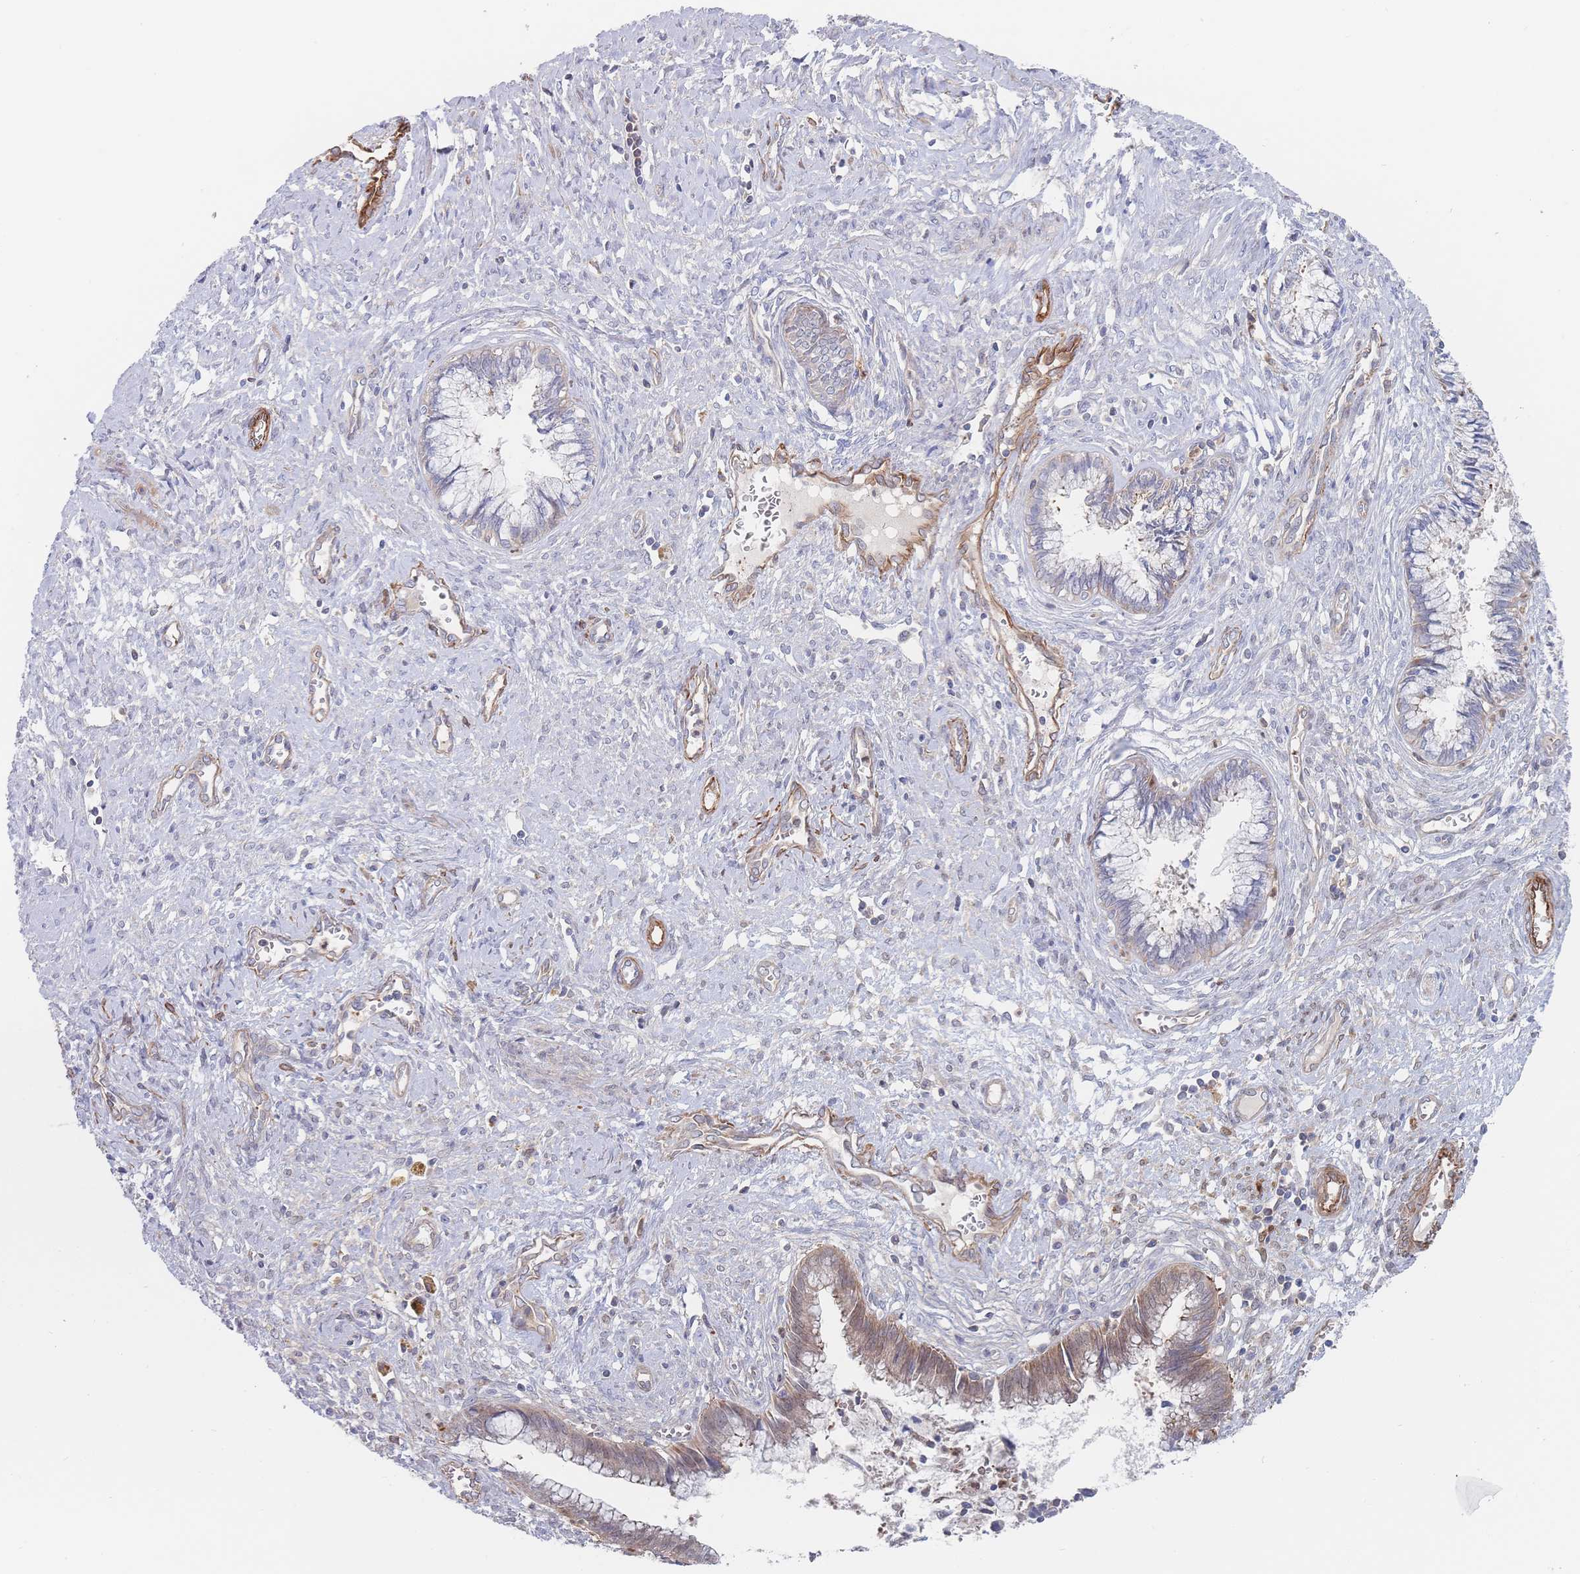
{"staining": {"intensity": "weak", "quantity": "25%-75%", "location": "cytoplasmic/membranous"}, "tissue": "cervical cancer", "cell_type": "Tumor cells", "image_type": "cancer", "snomed": [{"axis": "morphology", "description": "Adenocarcinoma, NOS"}, {"axis": "topography", "description": "Cervix"}], "caption": "Cervical adenocarcinoma was stained to show a protein in brown. There is low levels of weak cytoplasmic/membranous staining in about 25%-75% of tumor cells.", "gene": "G6PC1", "patient": {"sex": "female", "age": 44}}